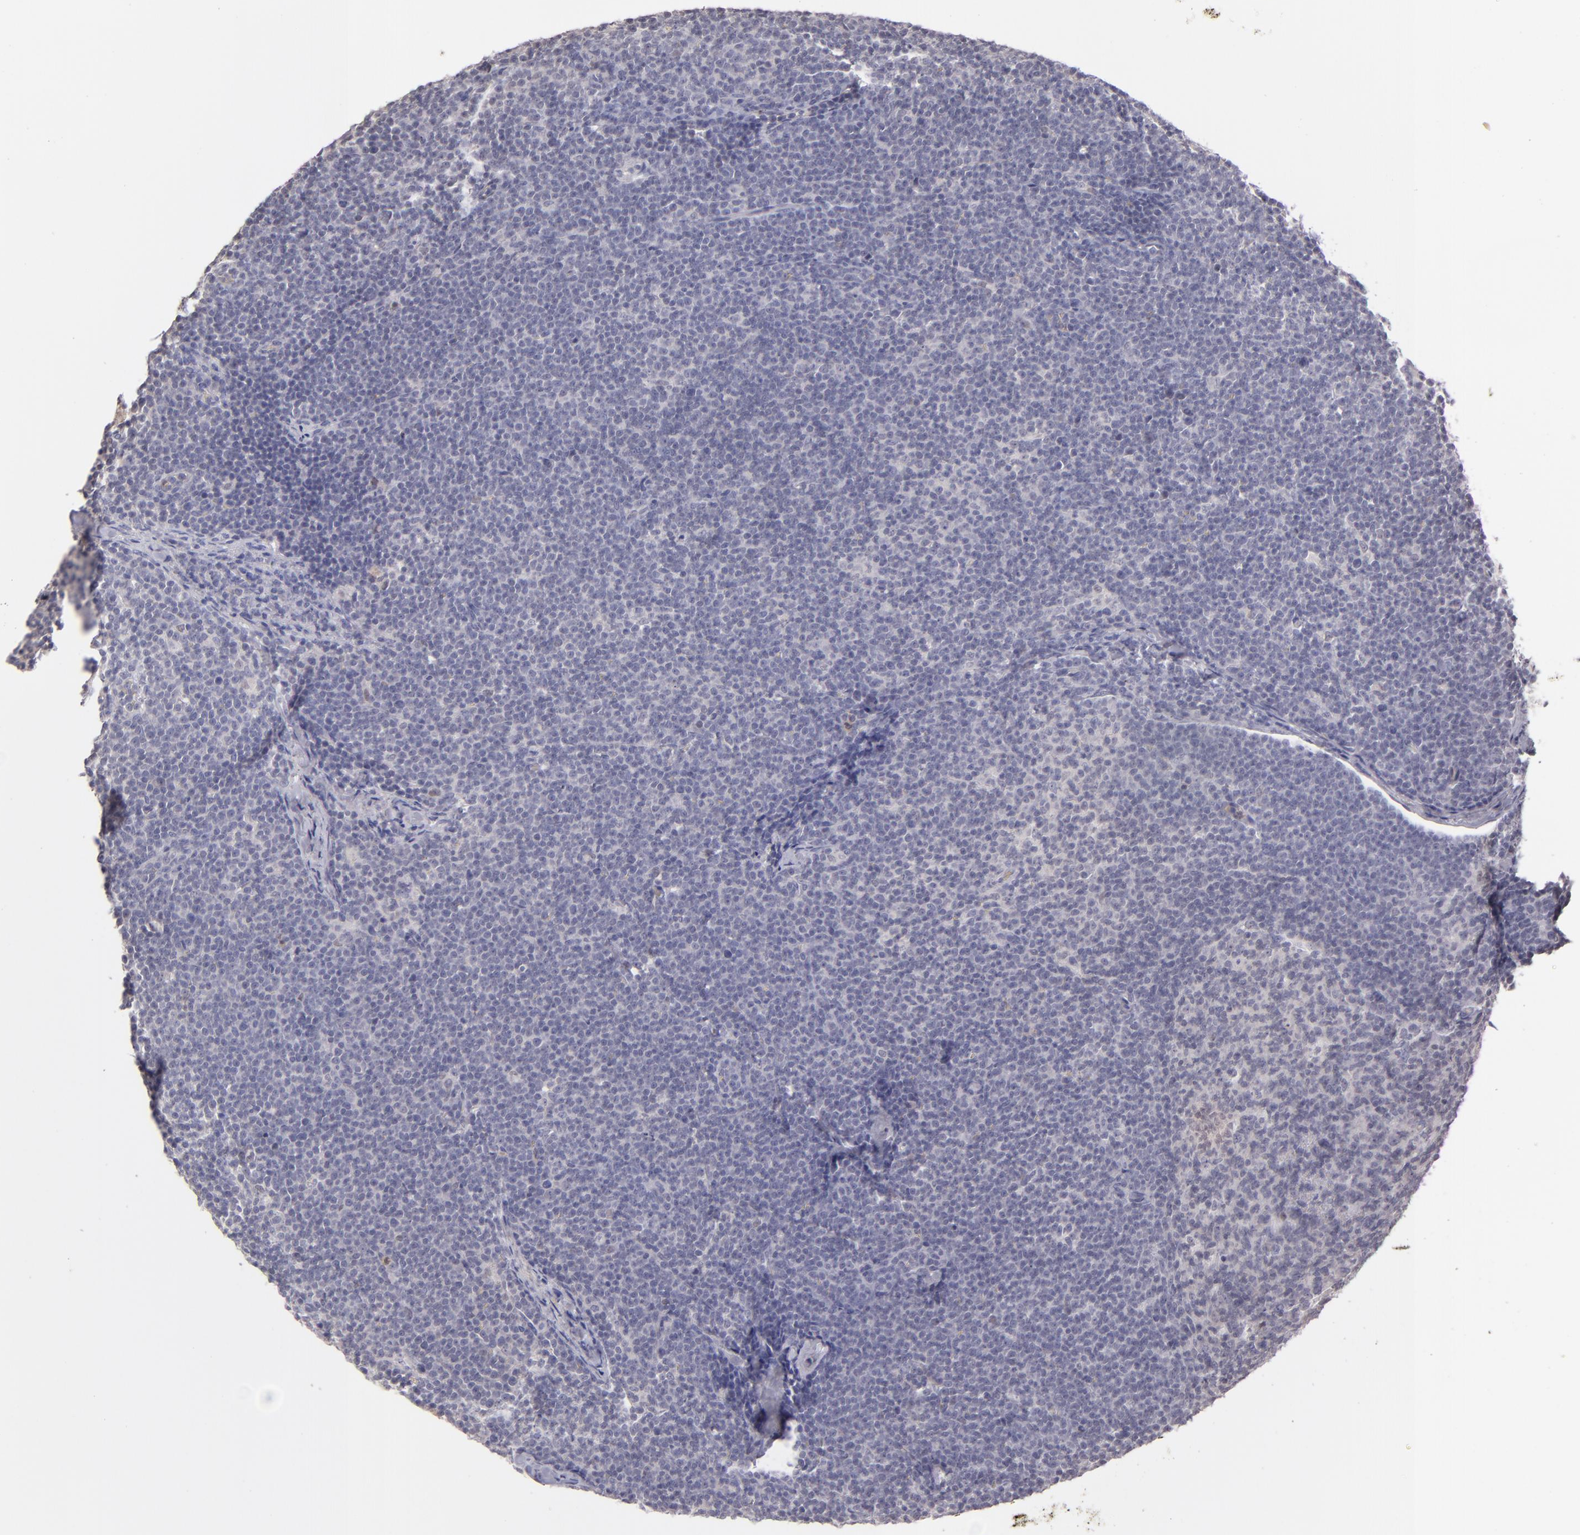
{"staining": {"intensity": "negative", "quantity": "none", "location": "none"}, "tissue": "lymphoma", "cell_type": "Tumor cells", "image_type": "cancer", "snomed": [{"axis": "morphology", "description": "Malignant lymphoma, non-Hodgkin's type, High grade"}, {"axis": "topography", "description": "Lymph node"}], "caption": "This image is of lymphoma stained with immunohistochemistry to label a protein in brown with the nuclei are counter-stained blue. There is no positivity in tumor cells.", "gene": "LRG1", "patient": {"sex": "female", "age": 58}}